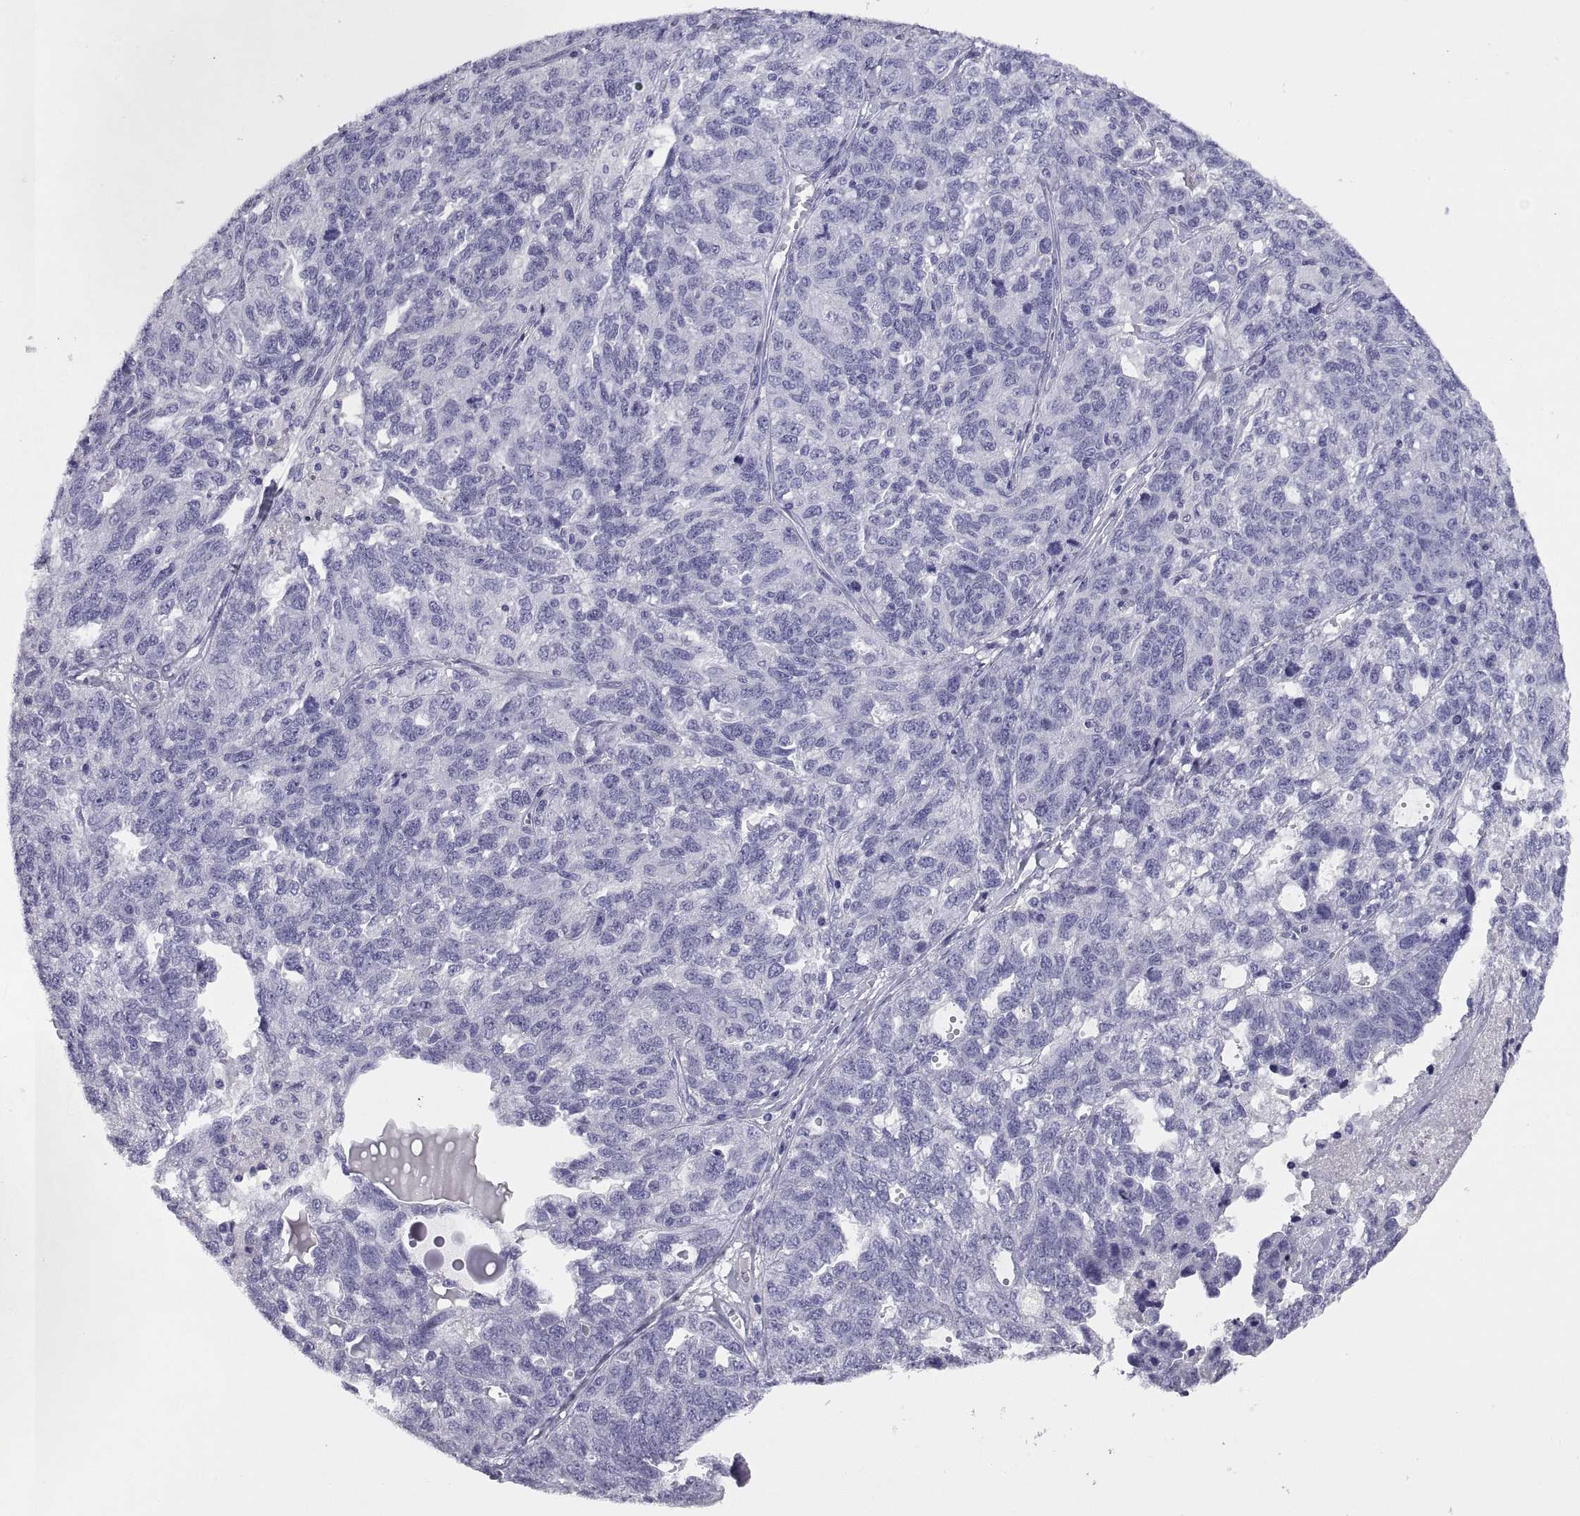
{"staining": {"intensity": "negative", "quantity": "none", "location": "none"}, "tissue": "ovarian cancer", "cell_type": "Tumor cells", "image_type": "cancer", "snomed": [{"axis": "morphology", "description": "Cystadenocarcinoma, serous, NOS"}, {"axis": "topography", "description": "Ovary"}], "caption": "Immunohistochemical staining of ovarian cancer (serous cystadenocarcinoma) demonstrates no significant positivity in tumor cells.", "gene": "RGS20", "patient": {"sex": "female", "age": 71}}